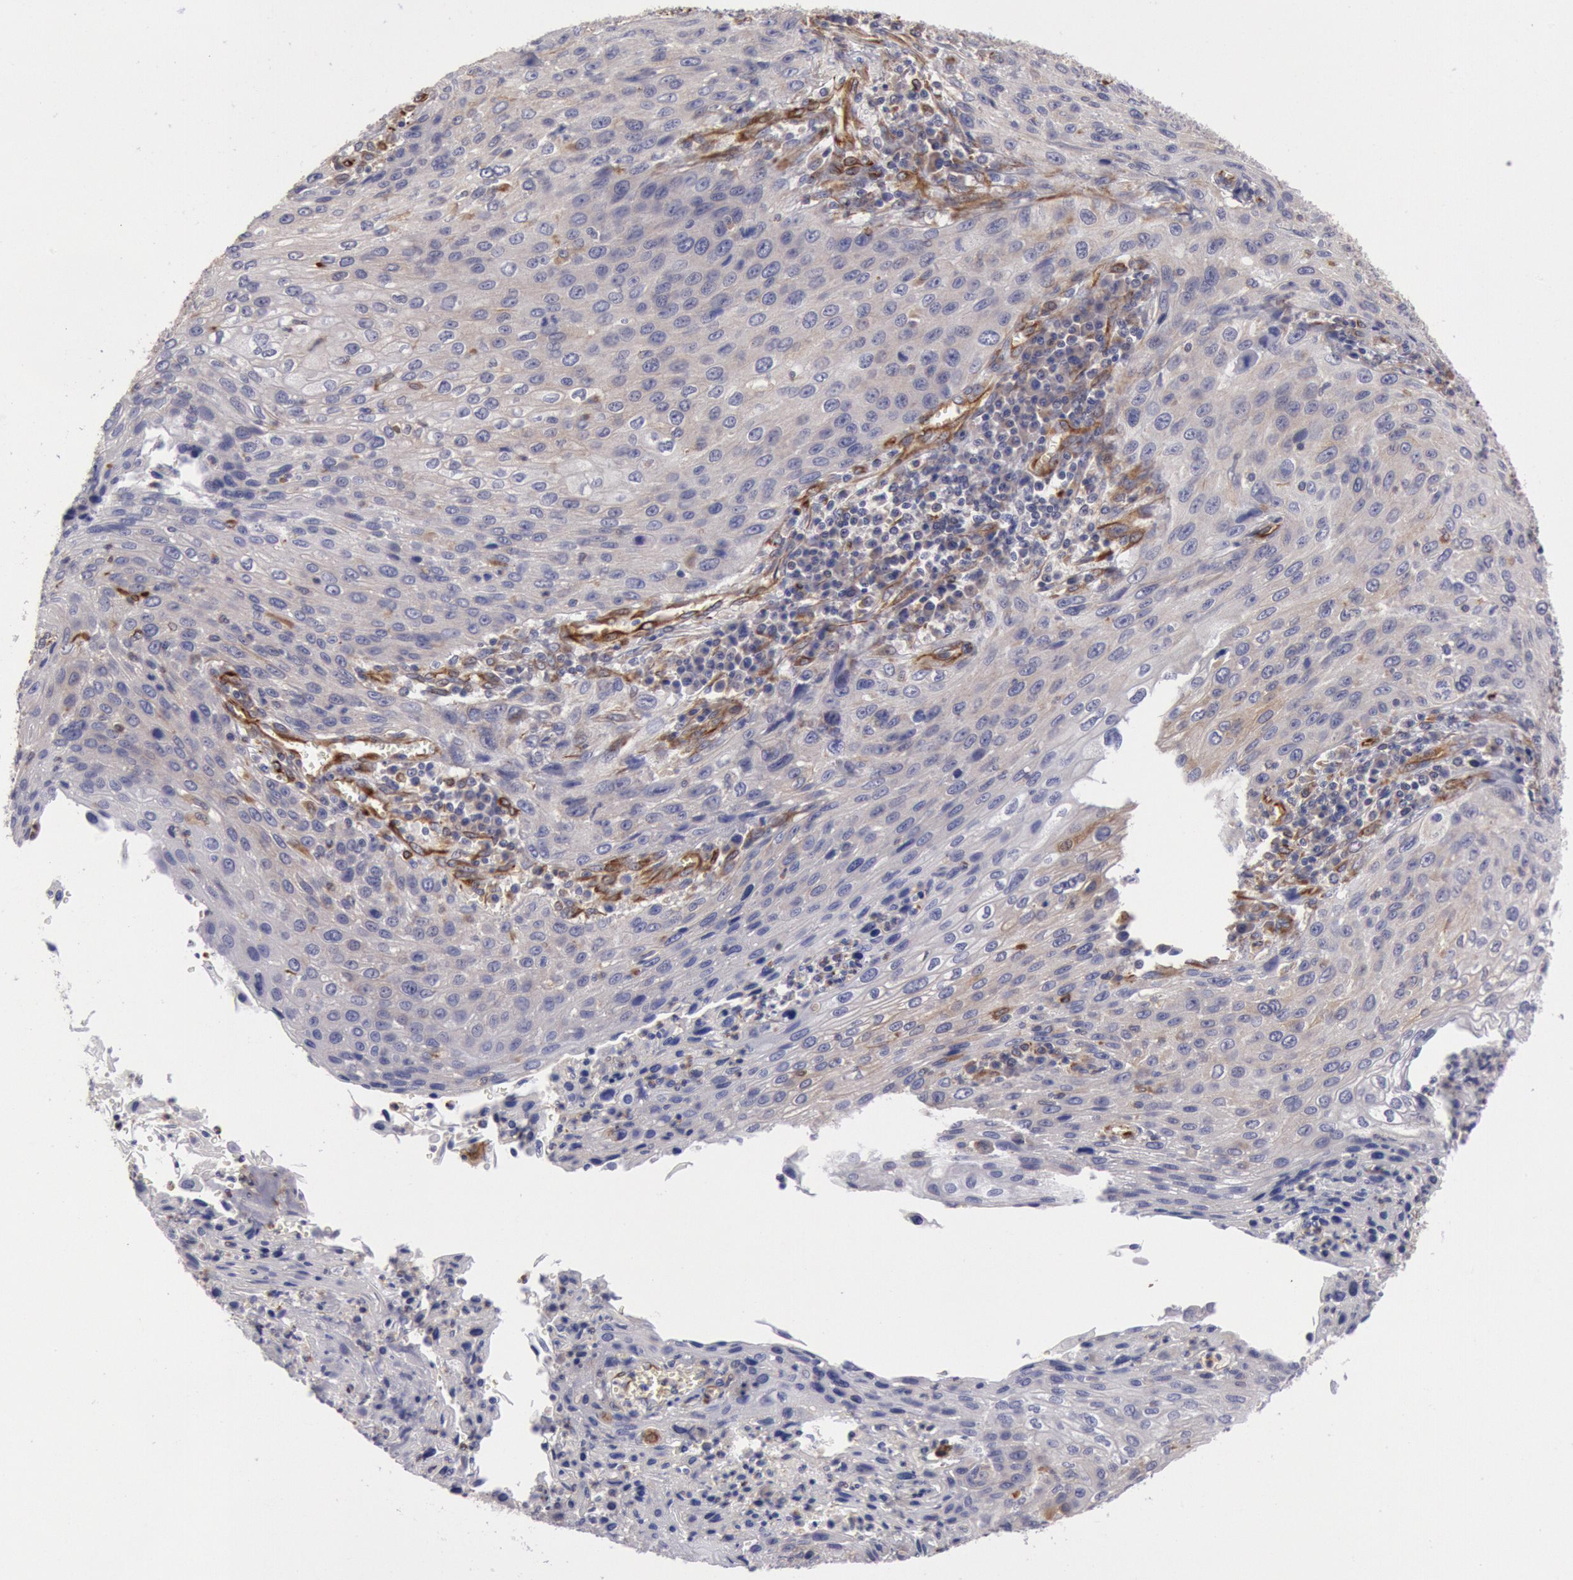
{"staining": {"intensity": "negative", "quantity": "none", "location": "none"}, "tissue": "cervical cancer", "cell_type": "Tumor cells", "image_type": "cancer", "snomed": [{"axis": "morphology", "description": "Squamous cell carcinoma, NOS"}, {"axis": "topography", "description": "Cervix"}], "caption": "The immunohistochemistry (IHC) image has no significant positivity in tumor cells of squamous cell carcinoma (cervical) tissue.", "gene": "RNF139", "patient": {"sex": "female", "age": 32}}